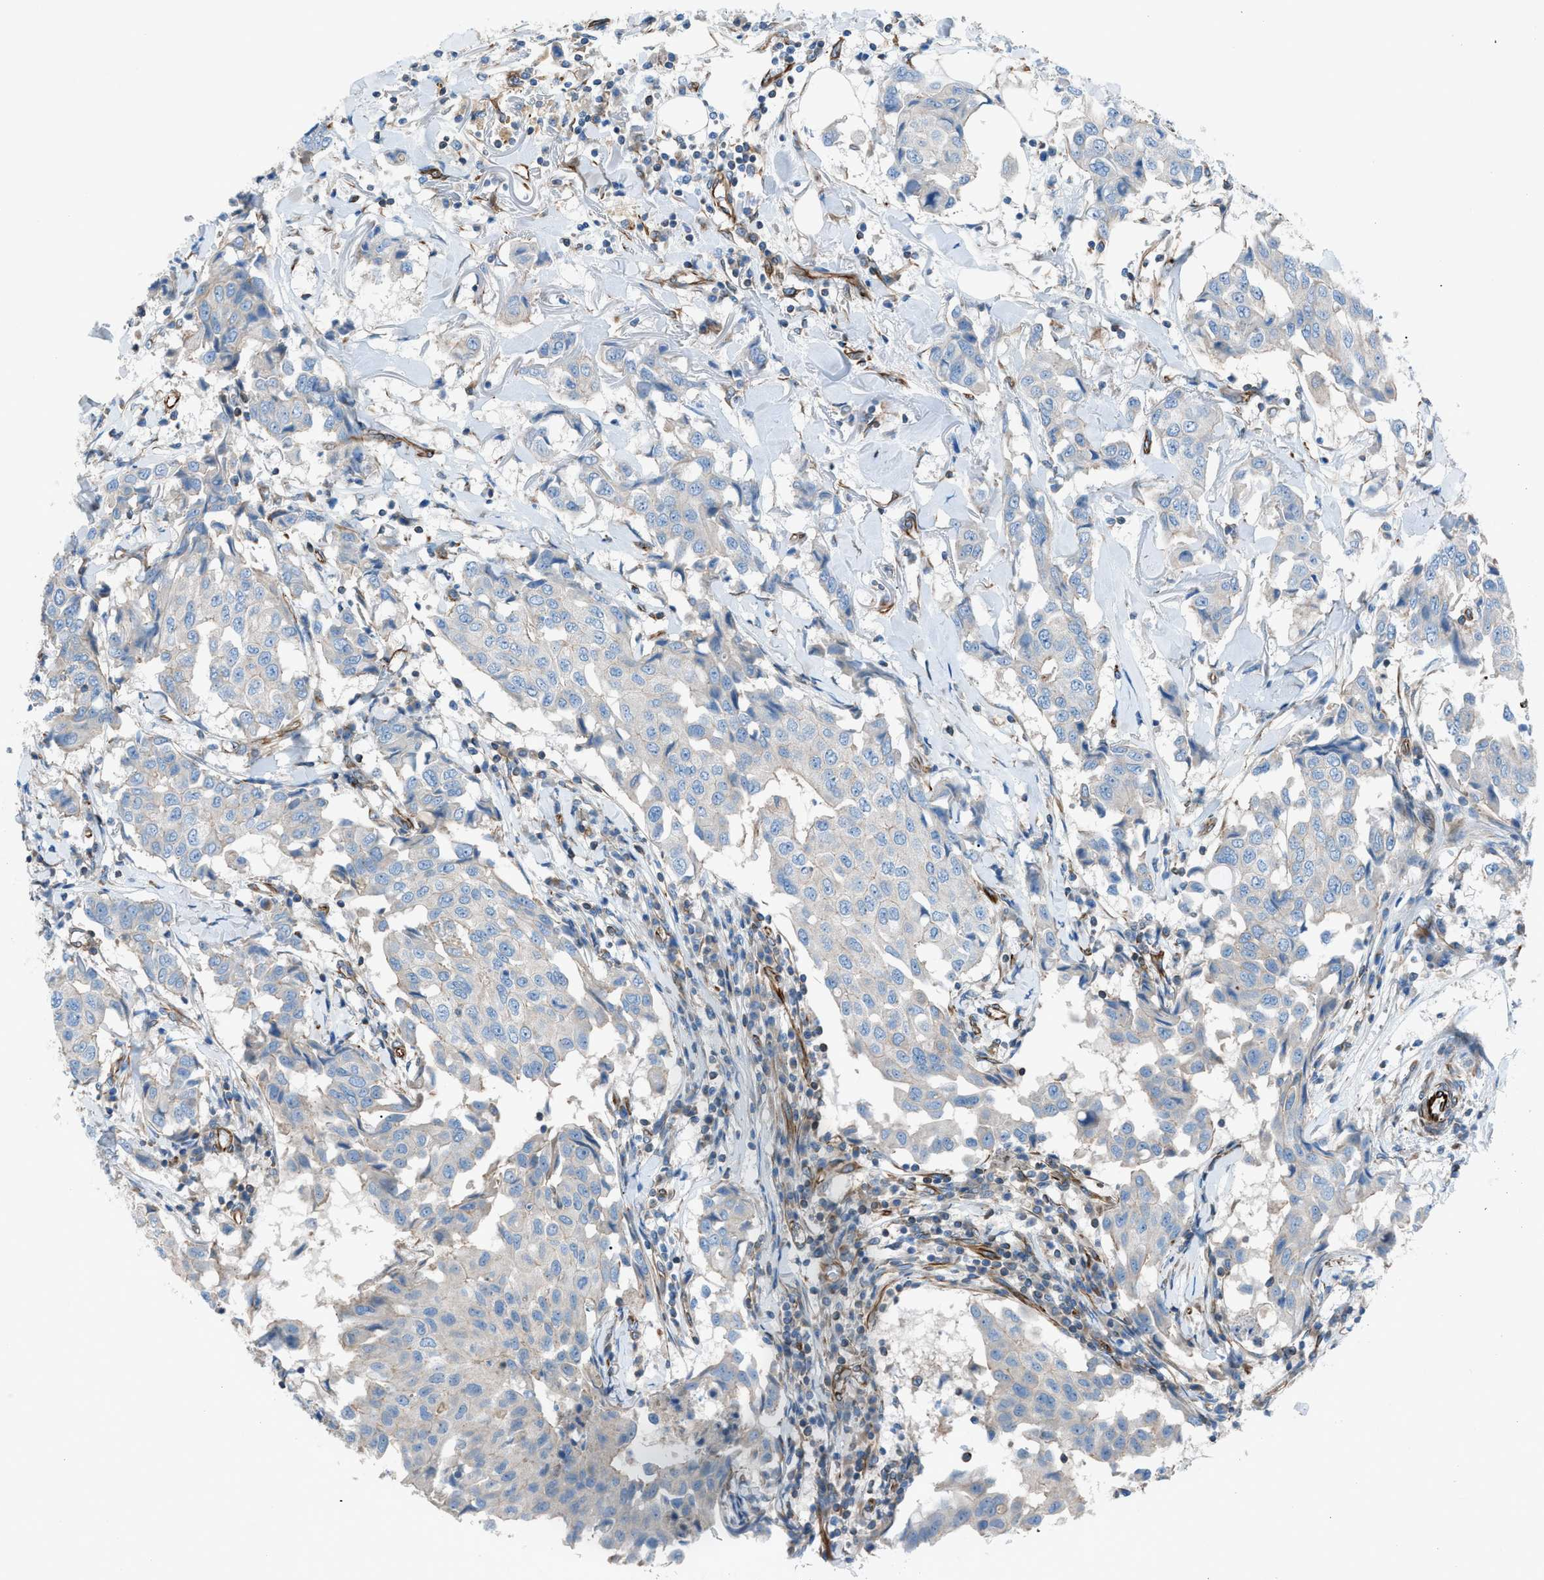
{"staining": {"intensity": "weak", "quantity": "25%-75%", "location": "cytoplasmic/membranous"}, "tissue": "breast cancer", "cell_type": "Tumor cells", "image_type": "cancer", "snomed": [{"axis": "morphology", "description": "Duct carcinoma"}, {"axis": "topography", "description": "Breast"}], "caption": "Breast cancer was stained to show a protein in brown. There is low levels of weak cytoplasmic/membranous staining in about 25%-75% of tumor cells.", "gene": "CABP7", "patient": {"sex": "female", "age": 80}}